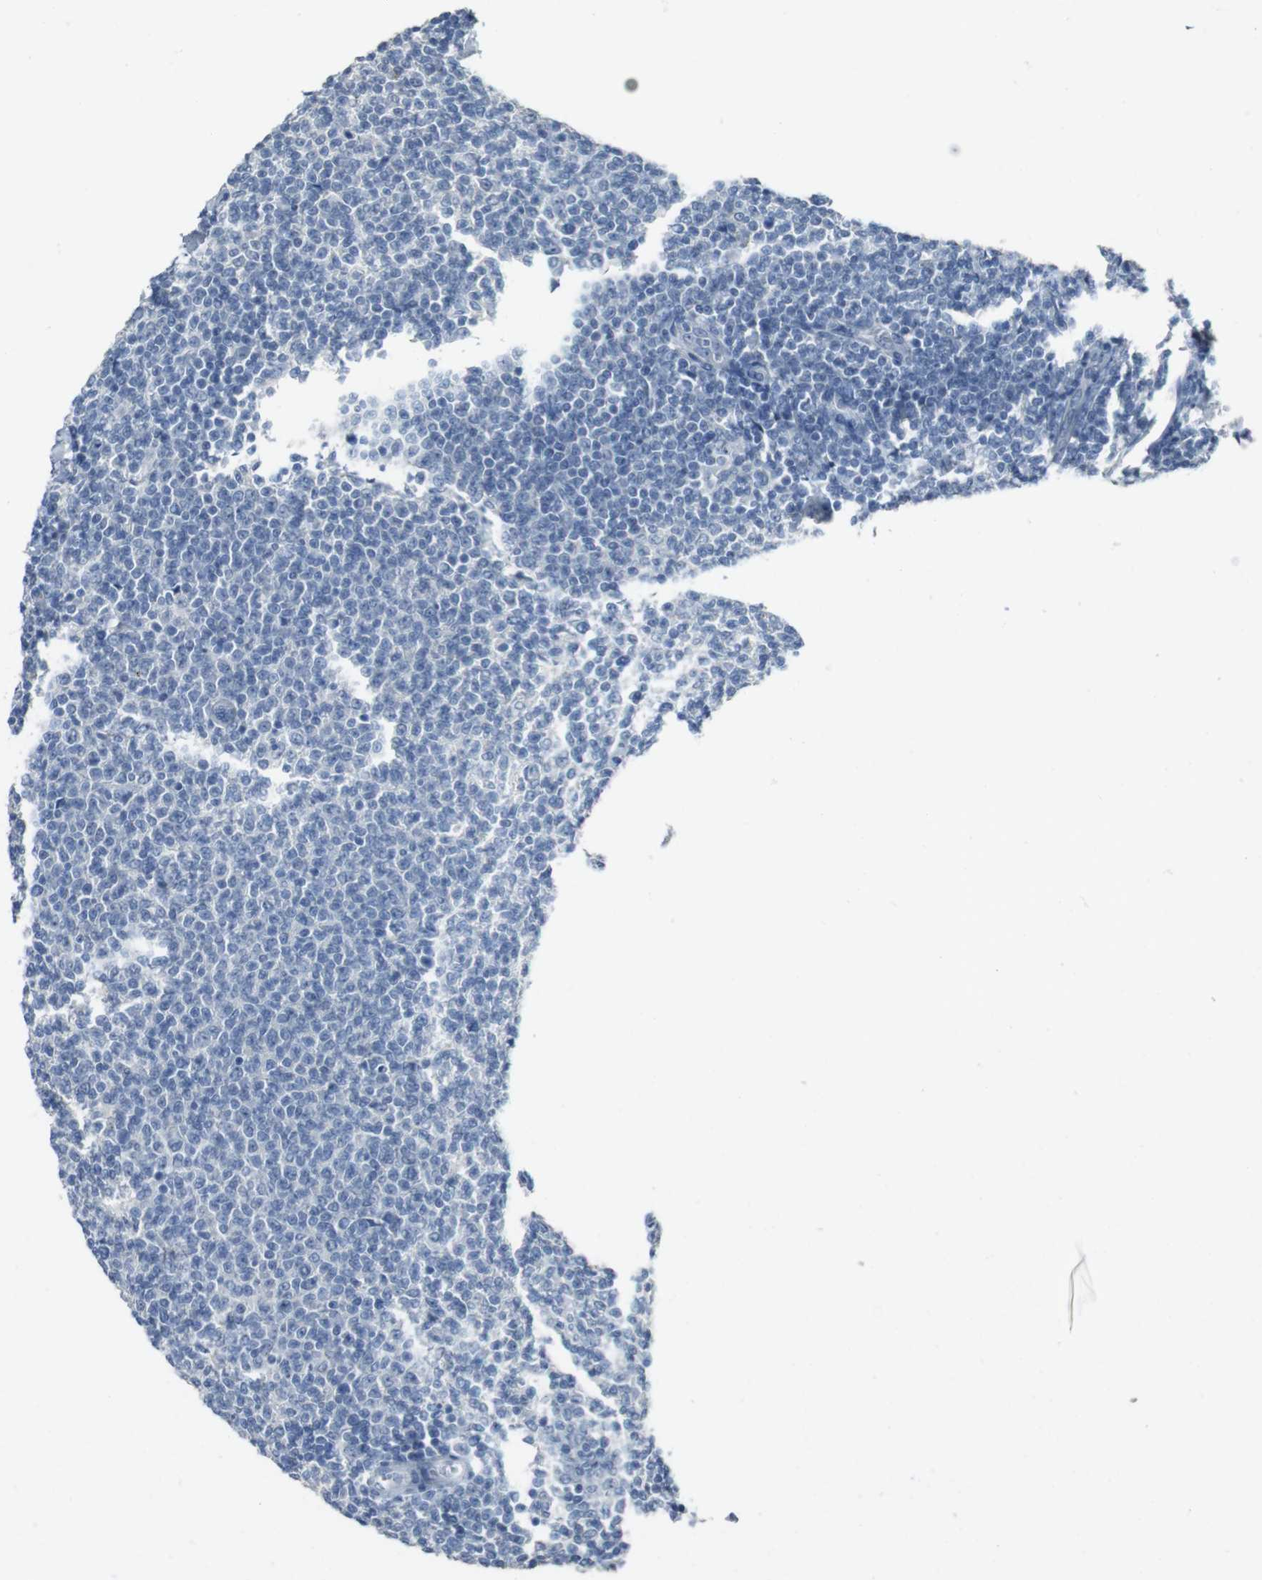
{"staining": {"intensity": "negative", "quantity": "none", "location": "none"}, "tissue": "lymphoma", "cell_type": "Tumor cells", "image_type": "cancer", "snomed": [{"axis": "morphology", "description": "Malignant lymphoma, non-Hodgkin's type, Low grade"}, {"axis": "topography", "description": "Lymph node"}], "caption": "An immunohistochemistry (IHC) image of malignant lymphoma, non-Hodgkin's type (low-grade) is shown. There is no staining in tumor cells of malignant lymphoma, non-Hodgkin's type (low-grade).", "gene": "ENTPD7", "patient": {"sex": "male", "age": 66}}